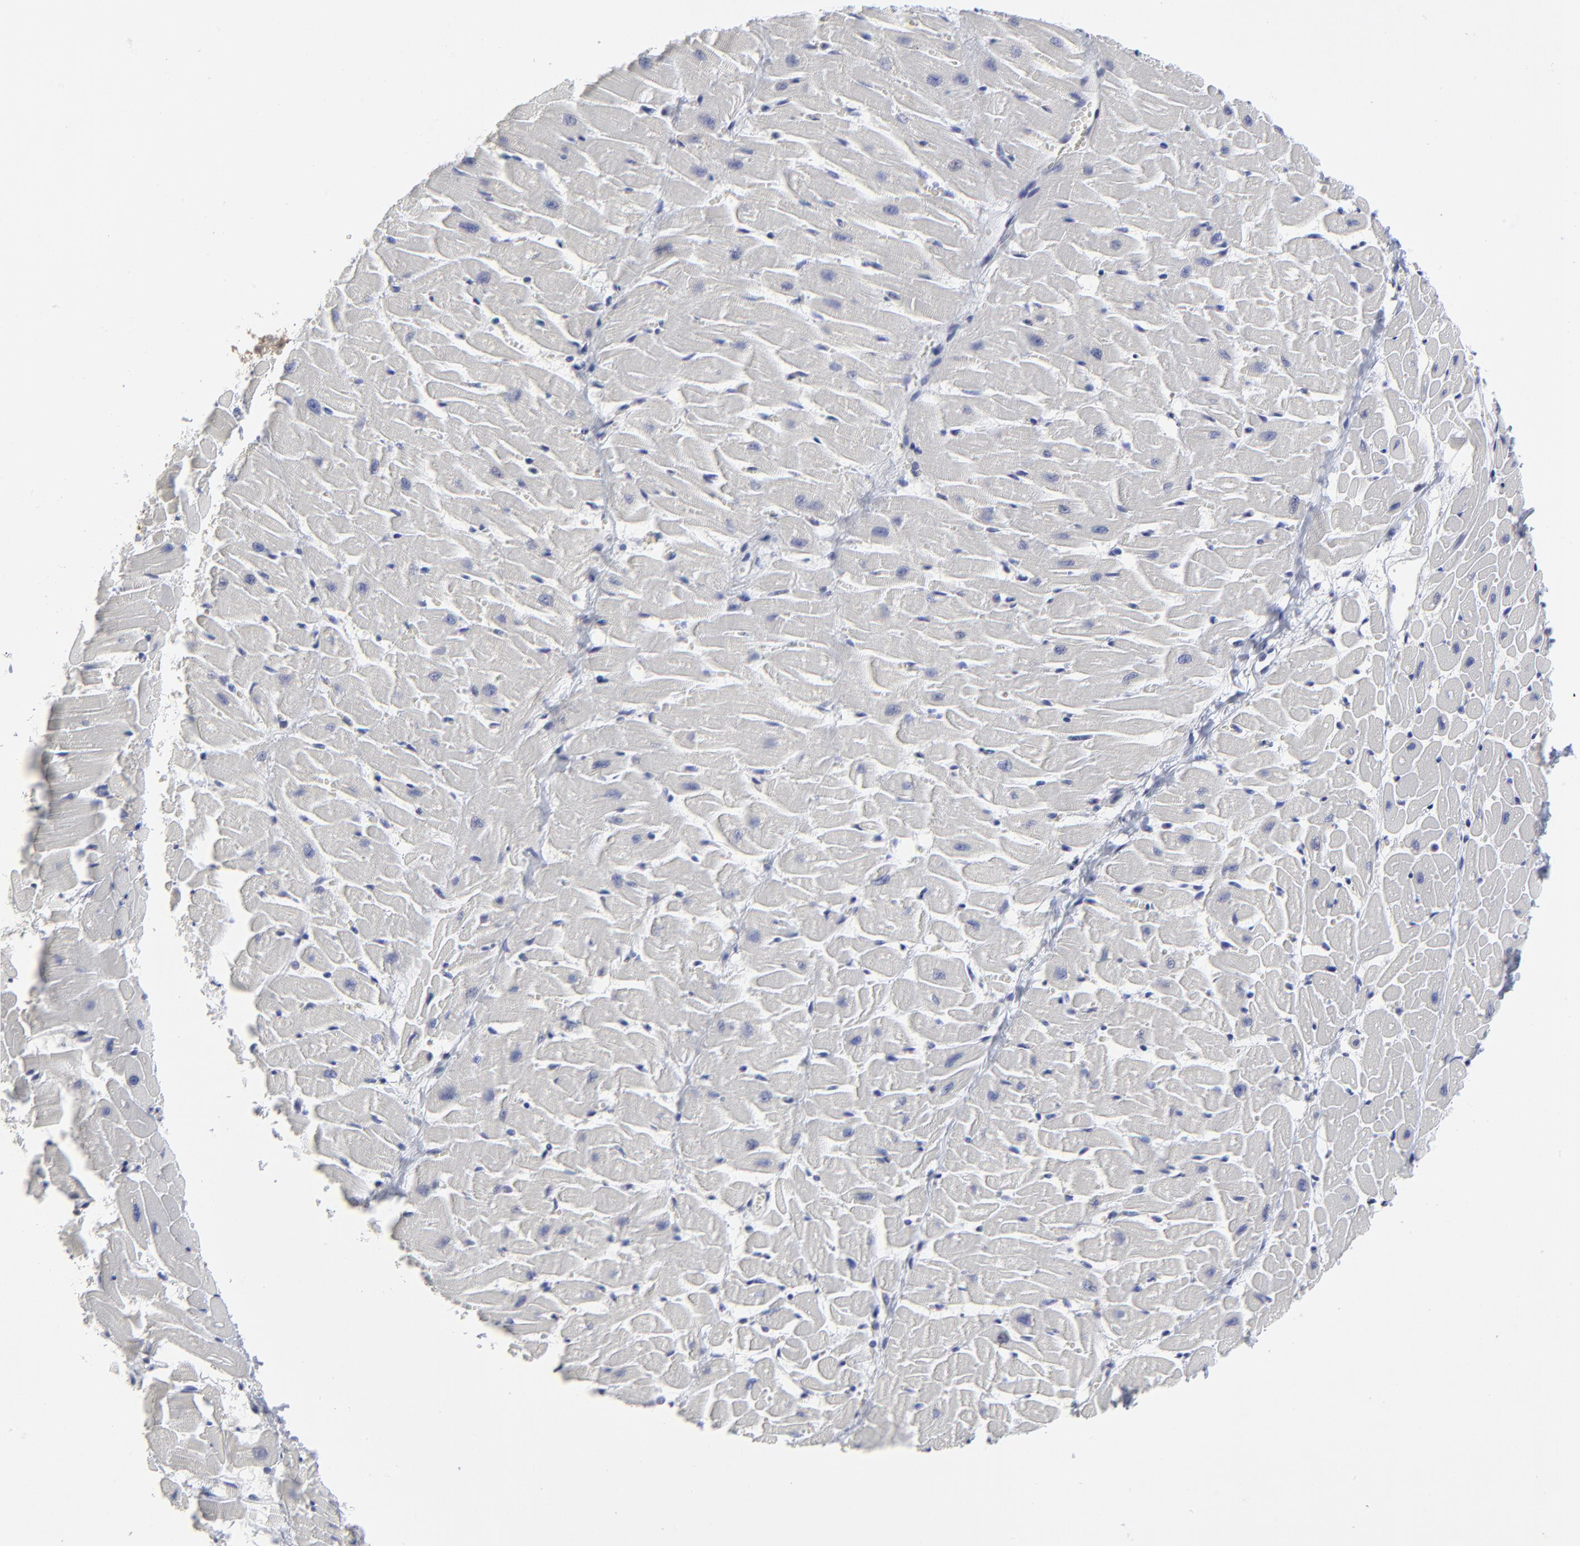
{"staining": {"intensity": "negative", "quantity": "none", "location": "none"}, "tissue": "heart muscle", "cell_type": "Cardiomyocytes", "image_type": "normal", "snomed": [{"axis": "morphology", "description": "Normal tissue, NOS"}, {"axis": "topography", "description": "Heart"}], "caption": "IHC histopathology image of benign human heart muscle stained for a protein (brown), which reveals no expression in cardiomyocytes.", "gene": "CASP3", "patient": {"sex": "female", "age": 19}}